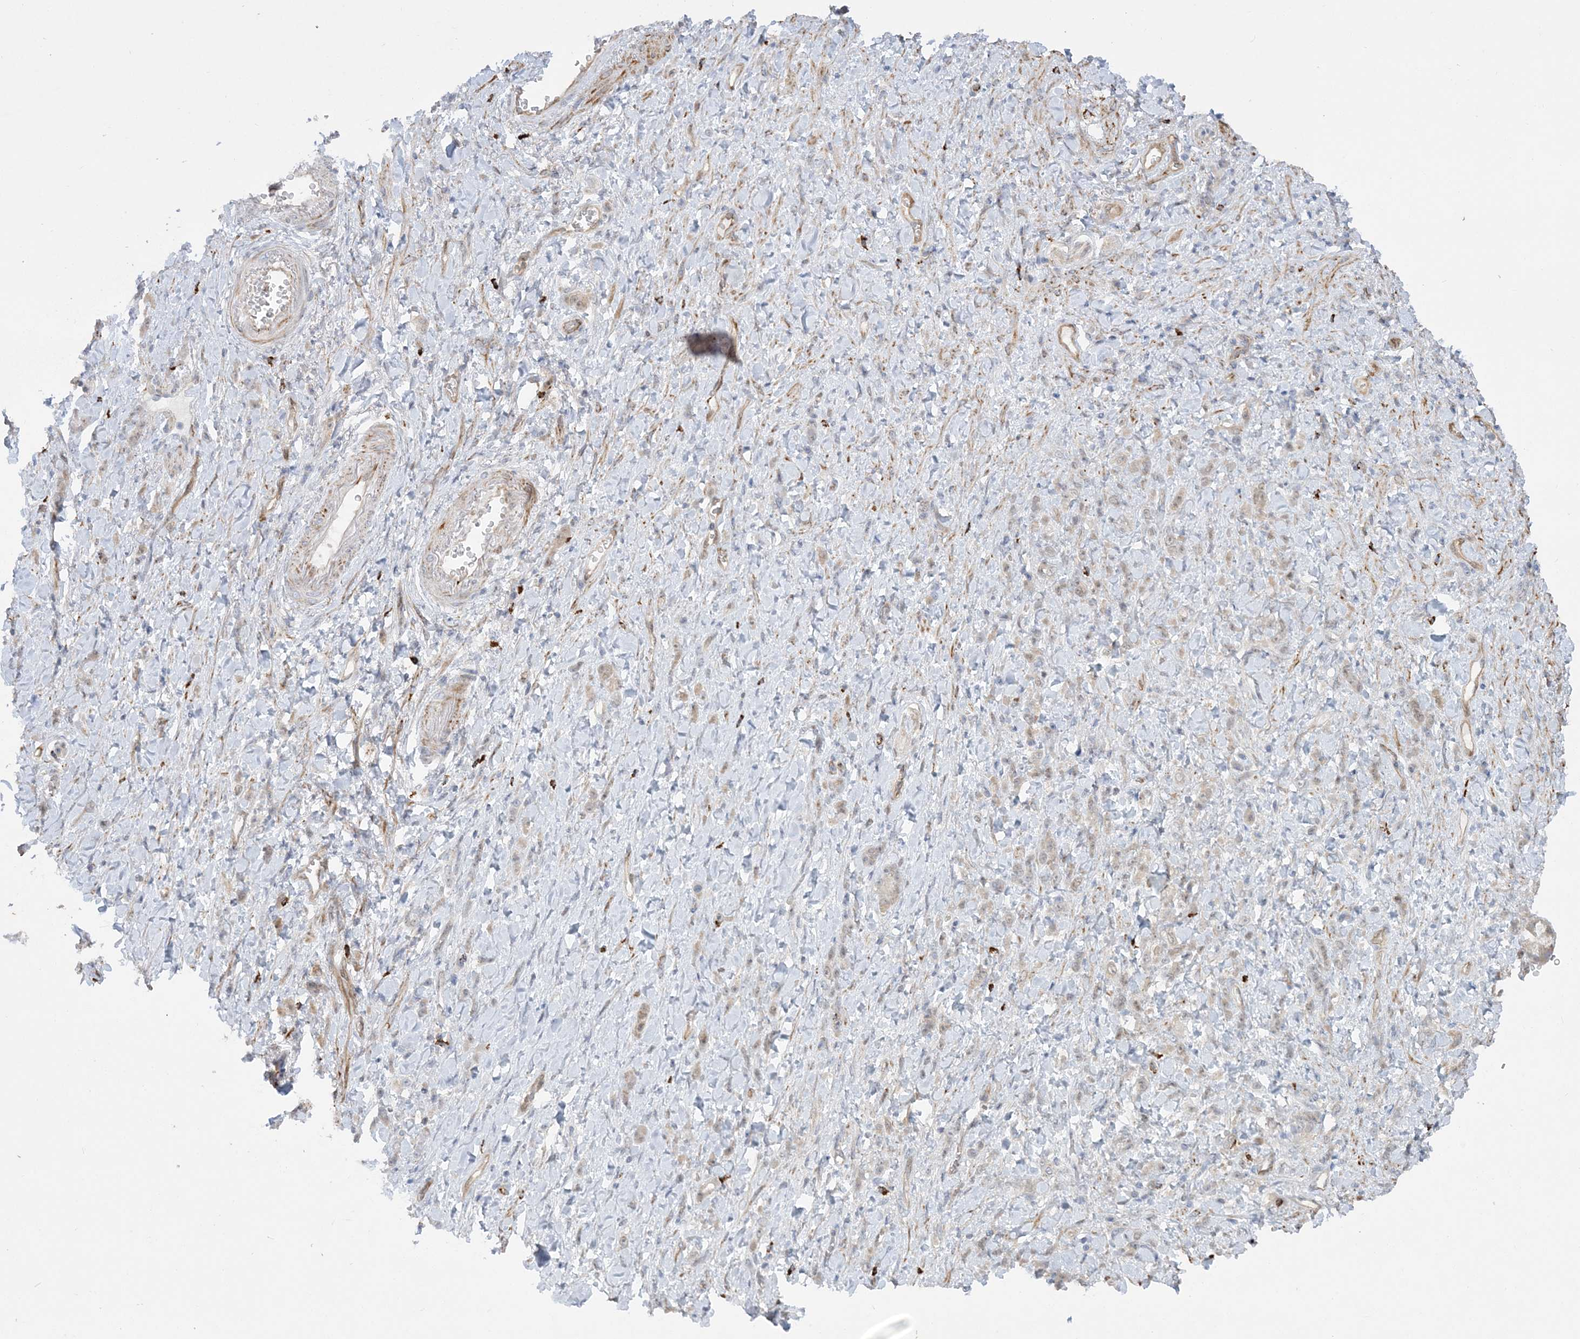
{"staining": {"intensity": "weak", "quantity": ">75%", "location": "cytoplasmic/membranous"}, "tissue": "stomach cancer", "cell_type": "Tumor cells", "image_type": "cancer", "snomed": [{"axis": "morphology", "description": "Normal tissue, NOS"}, {"axis": "morphology", "description": "Adenocarcinoma, NOS"}, {"axis": "topography", "description": "Stomach"}], "caption": "An IHC histopathology image of tumor tissue is shown. Protein staining in brown highlights weak cytoplasmic/membranous positivity in stomach cancer within tumor cells. (Stains: DAB in brown, nuclei in blue, Microscopy: brightfield microscopy at high magnification).", "gene": "INPP1", "patient": {"sex": "male", "age": 82}}